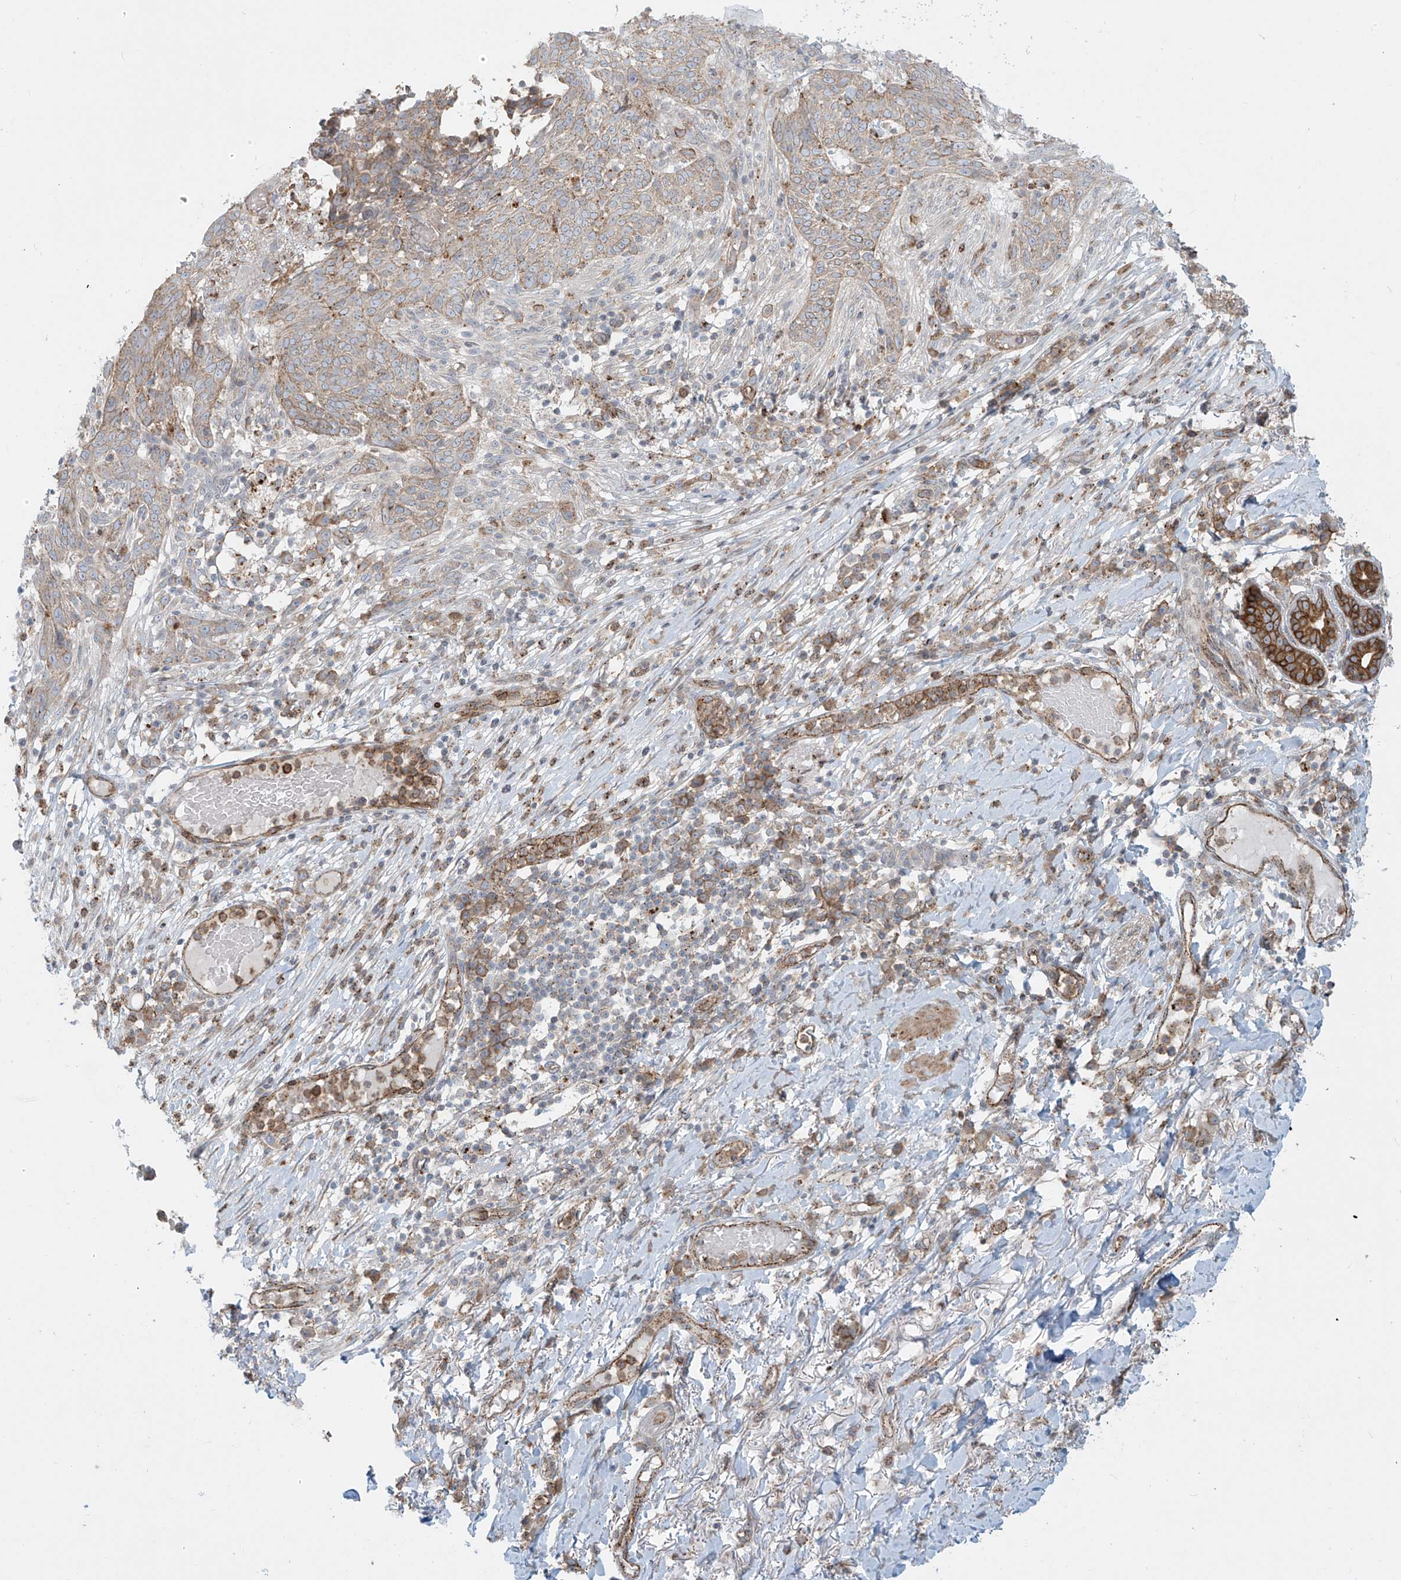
{"staining": {"intensity": "weak", "quantity": "<25%", "location": "cytoplasmic/membranous"}, "tissue": "skin cancer", "cell_type": "Tumor cells", "image_type": "cancer", "snomed": [{"axis": "morphology", "description": "Normal tissue, NOS"}, {"axis": "morphology", "description": "Basal cell carcinoma"}, {"axis": "topography", "description": "Skin"}], "caption": "Tumor cells are negative for protein expression in human skin cancer (basal cell carcinoma).", "gene": "LZTS3", "patient": {"sex": "male", "age": 64}}